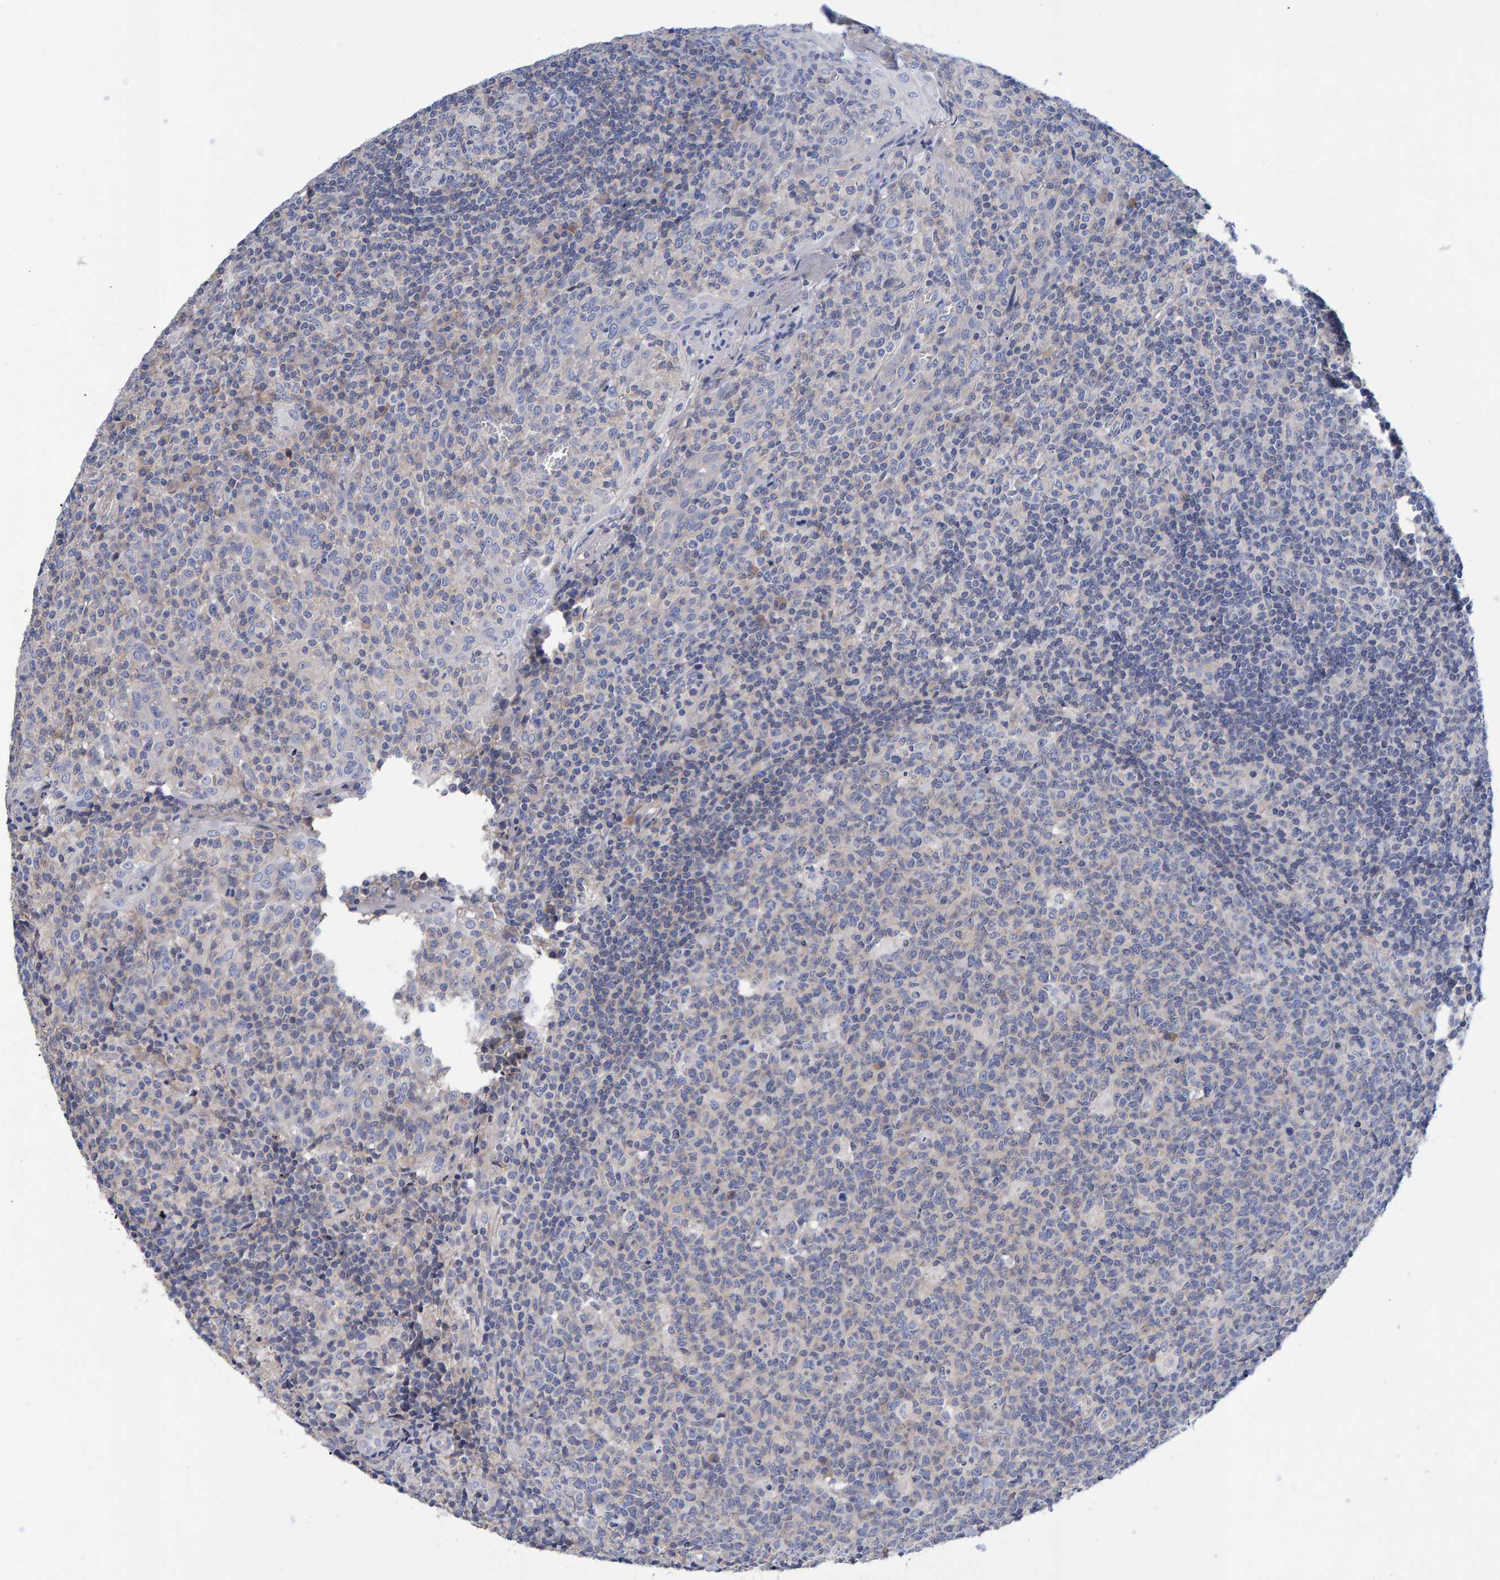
{"staining": {"intensity": "negative", "quantity": "none", "location": "none"}, "tissue": "tonsil", "cell_type": "Germinal center cells", "image_type": "normal", "snomed": [{"axis": "morphology", "description": "Normal tissue, NOS"}, {"axis": "topography", "description": "Tonsil"}], "caption": "IHC micrograph of normal tonsil: tonsil stained with DAB (3,3'-diaminobenzidine) shows no significant protein positivity in germinal center cells.", "gene": "EFR3A", "patient": {"sex": "female", "age": 19}}